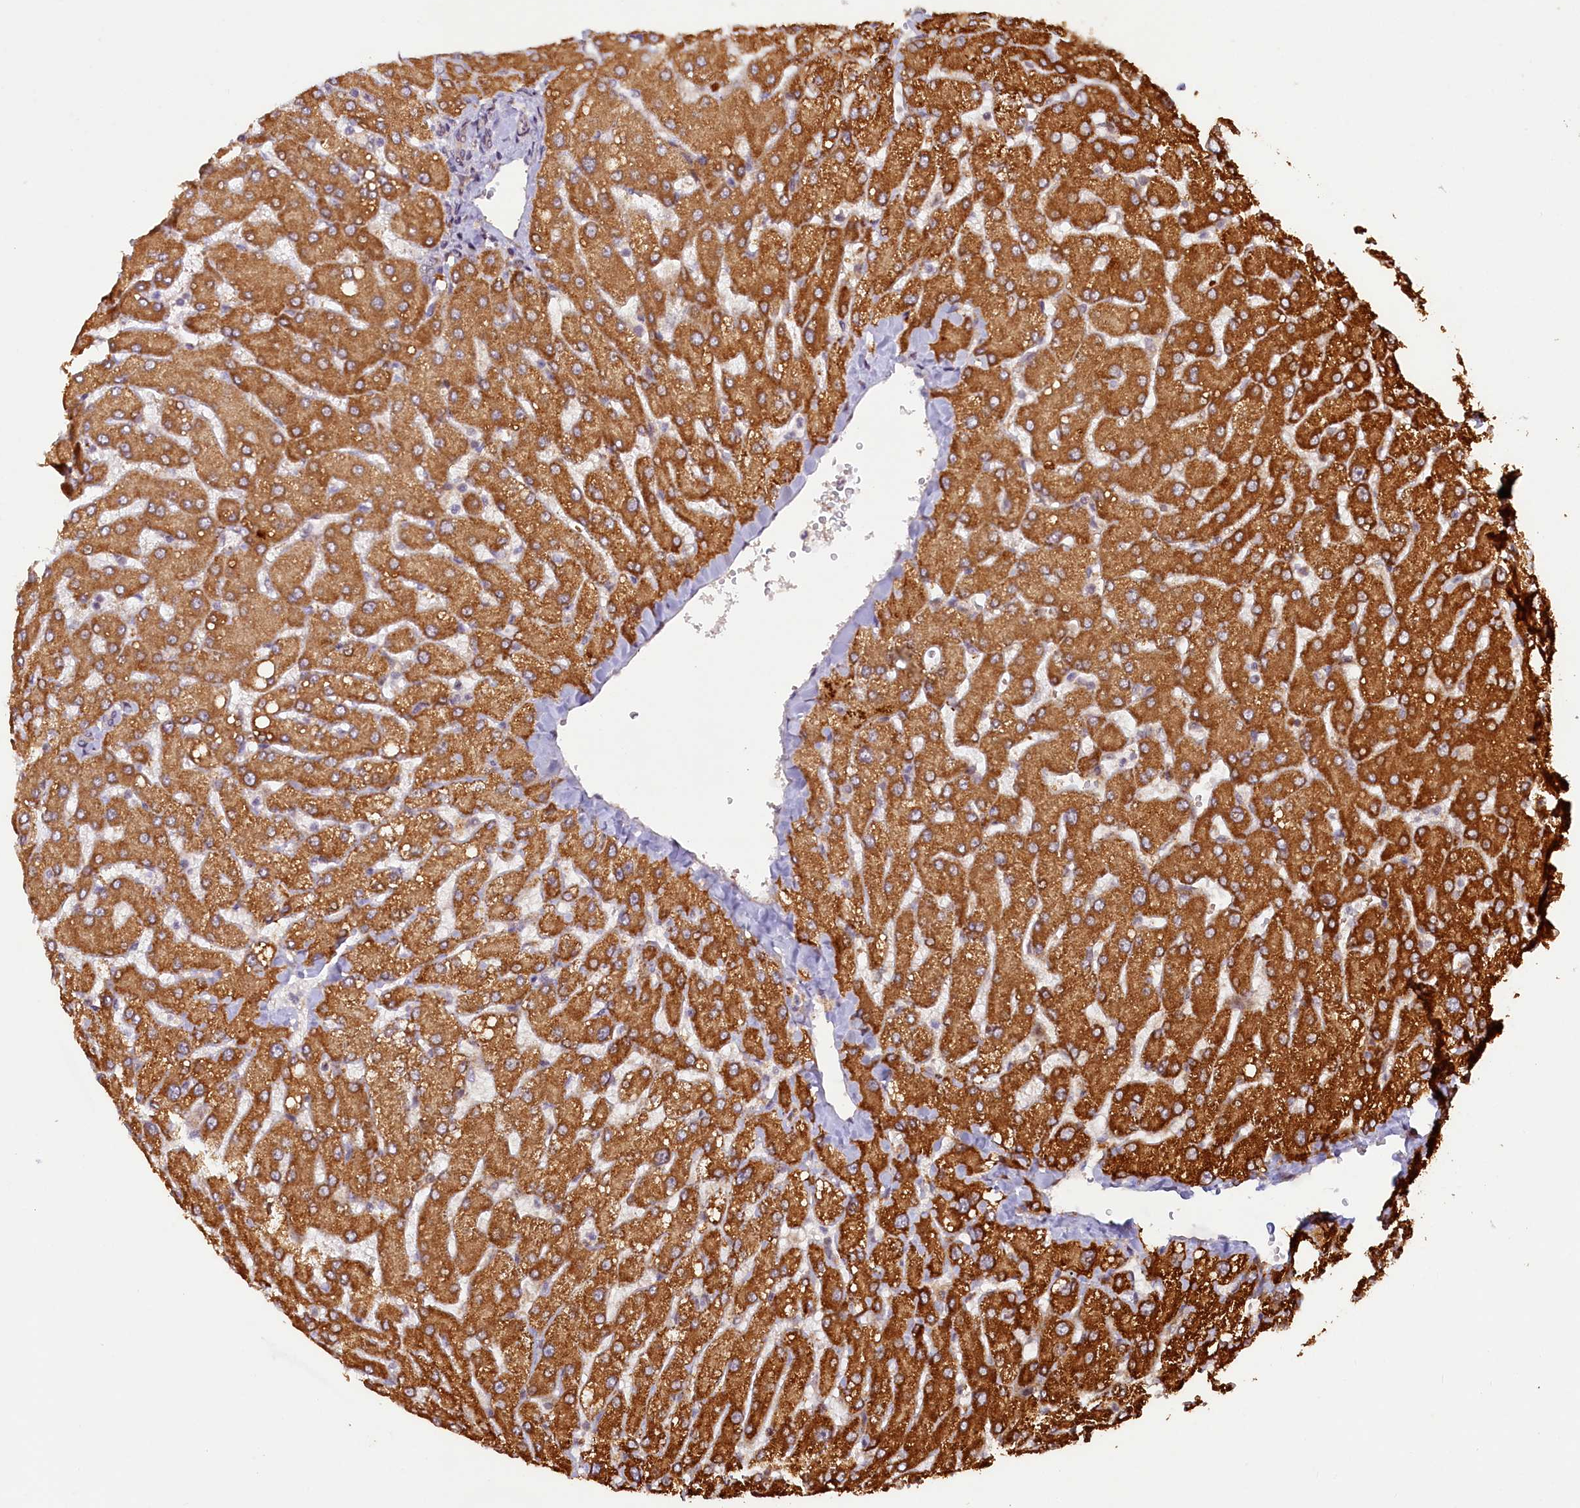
{"staining": {"intensity": "weak", "quantity": "25%-75%", "location": "cytoplasmic/membranous"}, "tissue": "liver", "cell_type": "Cholangiocytes", "image_type": "normal", "snomed": [{"axis": "morphology", "description": "Normal tissue, NOS"}, {"axis": "topography", "description": "Liver"}], "caption": "Cholangiocytes demonstrate low levels of weak cytoplasmic/membranous positivity in about 25%-75% of cells in benign liver.", "gene": "SHPRH", "patient": {"sex": "male", "age": 55}}